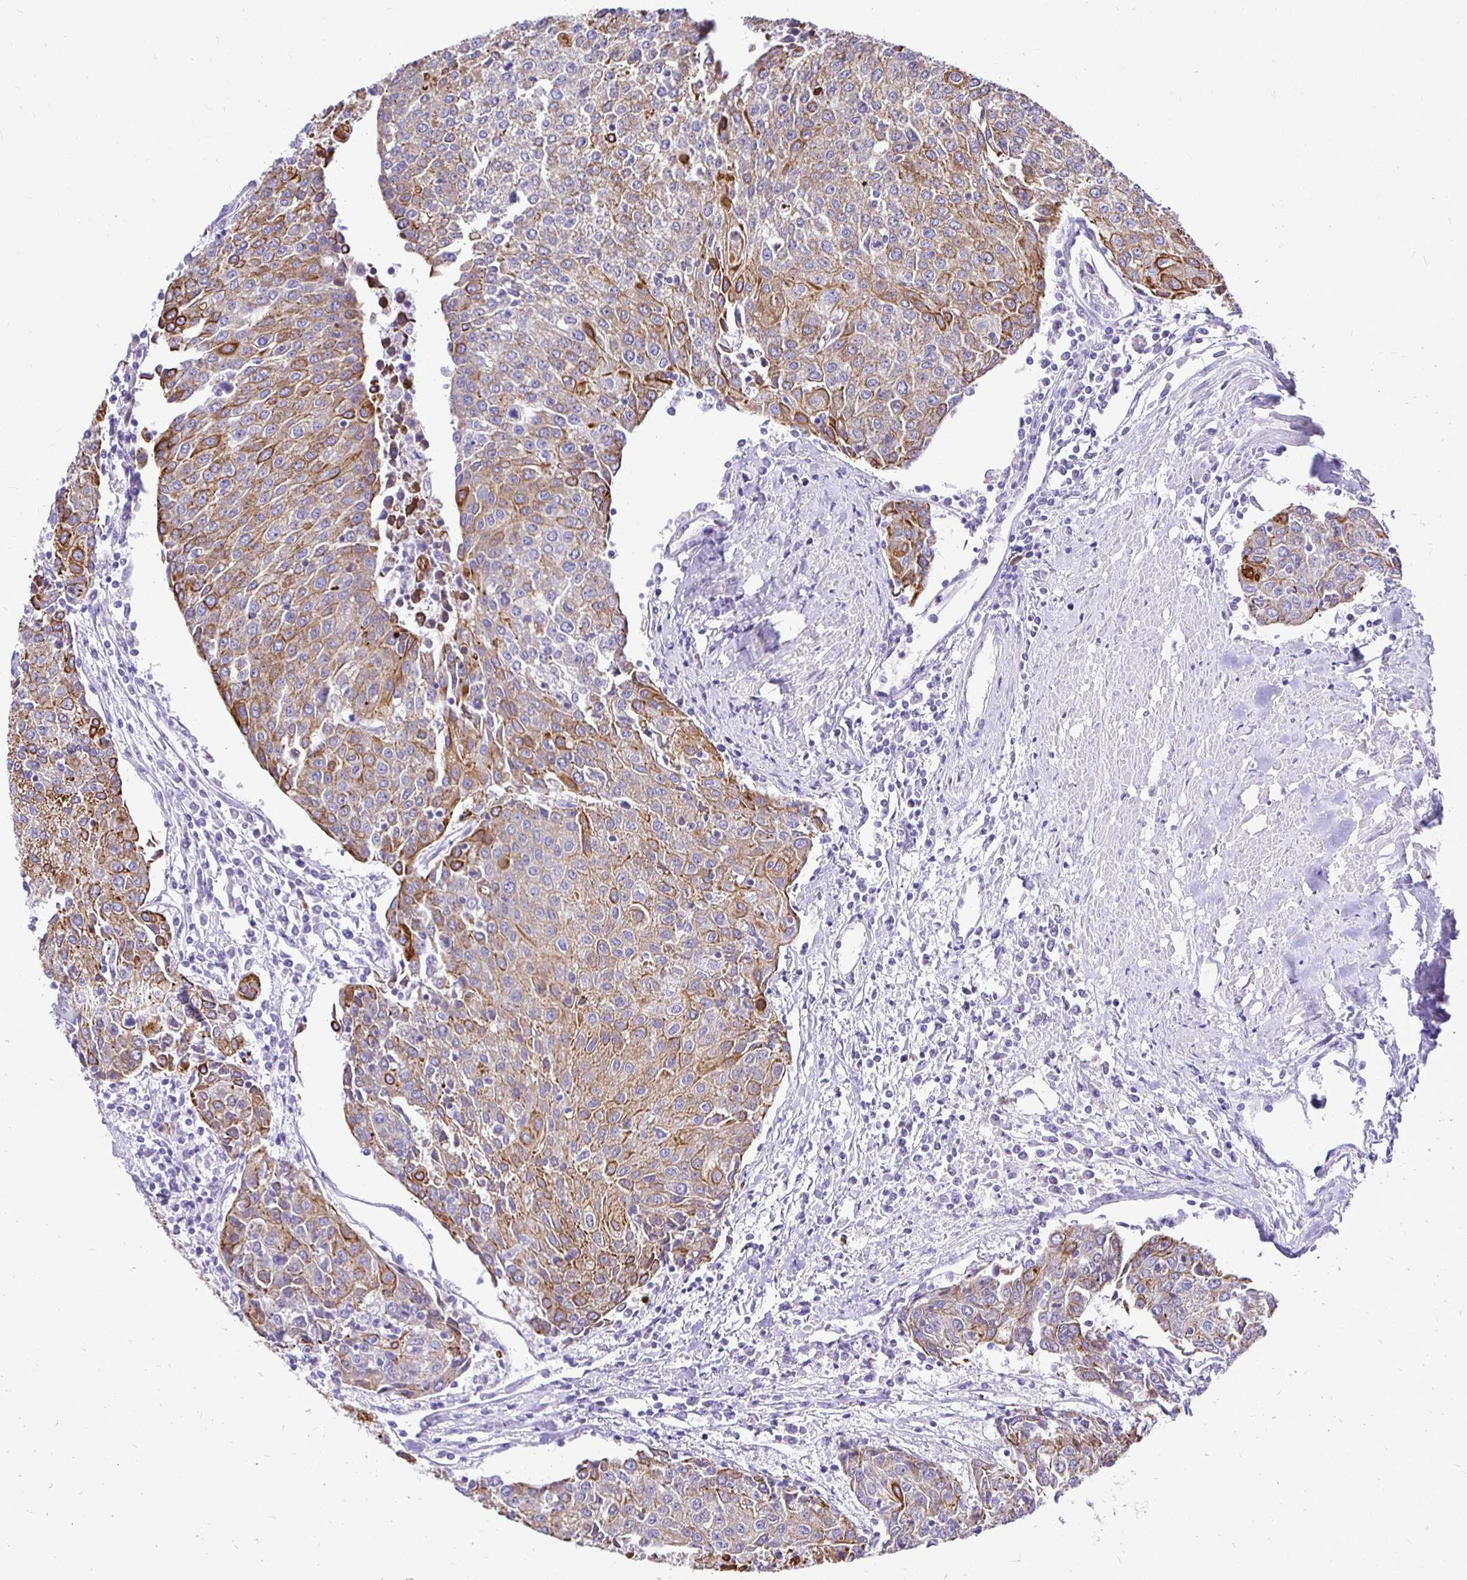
{"staining": {"intensity": "moderate", "quantity": "25%-75%", "location": "cytoplasmic/membranous"}, "tissue": "urothelial cancer", "cell_type": "Tumor cells", "image_type": "cancer", "snomed": [{"axis": "morphology", "description": "Urothelial carcinoma, High grade"}, {"axis": "topography", "description": "Urinary bladder"}], "caption": "Immunohistochemistry (IHC) staining of high-grade urothelial carcinoma, which displays medium levels of moderate cytoplasmic/membranous expression in approximately 25%-75% of tumor cells indicating moderate cytoplasmic/membranous protein positivity. The staining was performed using DAB (brown) for protein detection and nuclei were counterstained in hematoxylin (blue).", "gene": "TAF1D", "patient": {"sex": "female", "age": 85}}